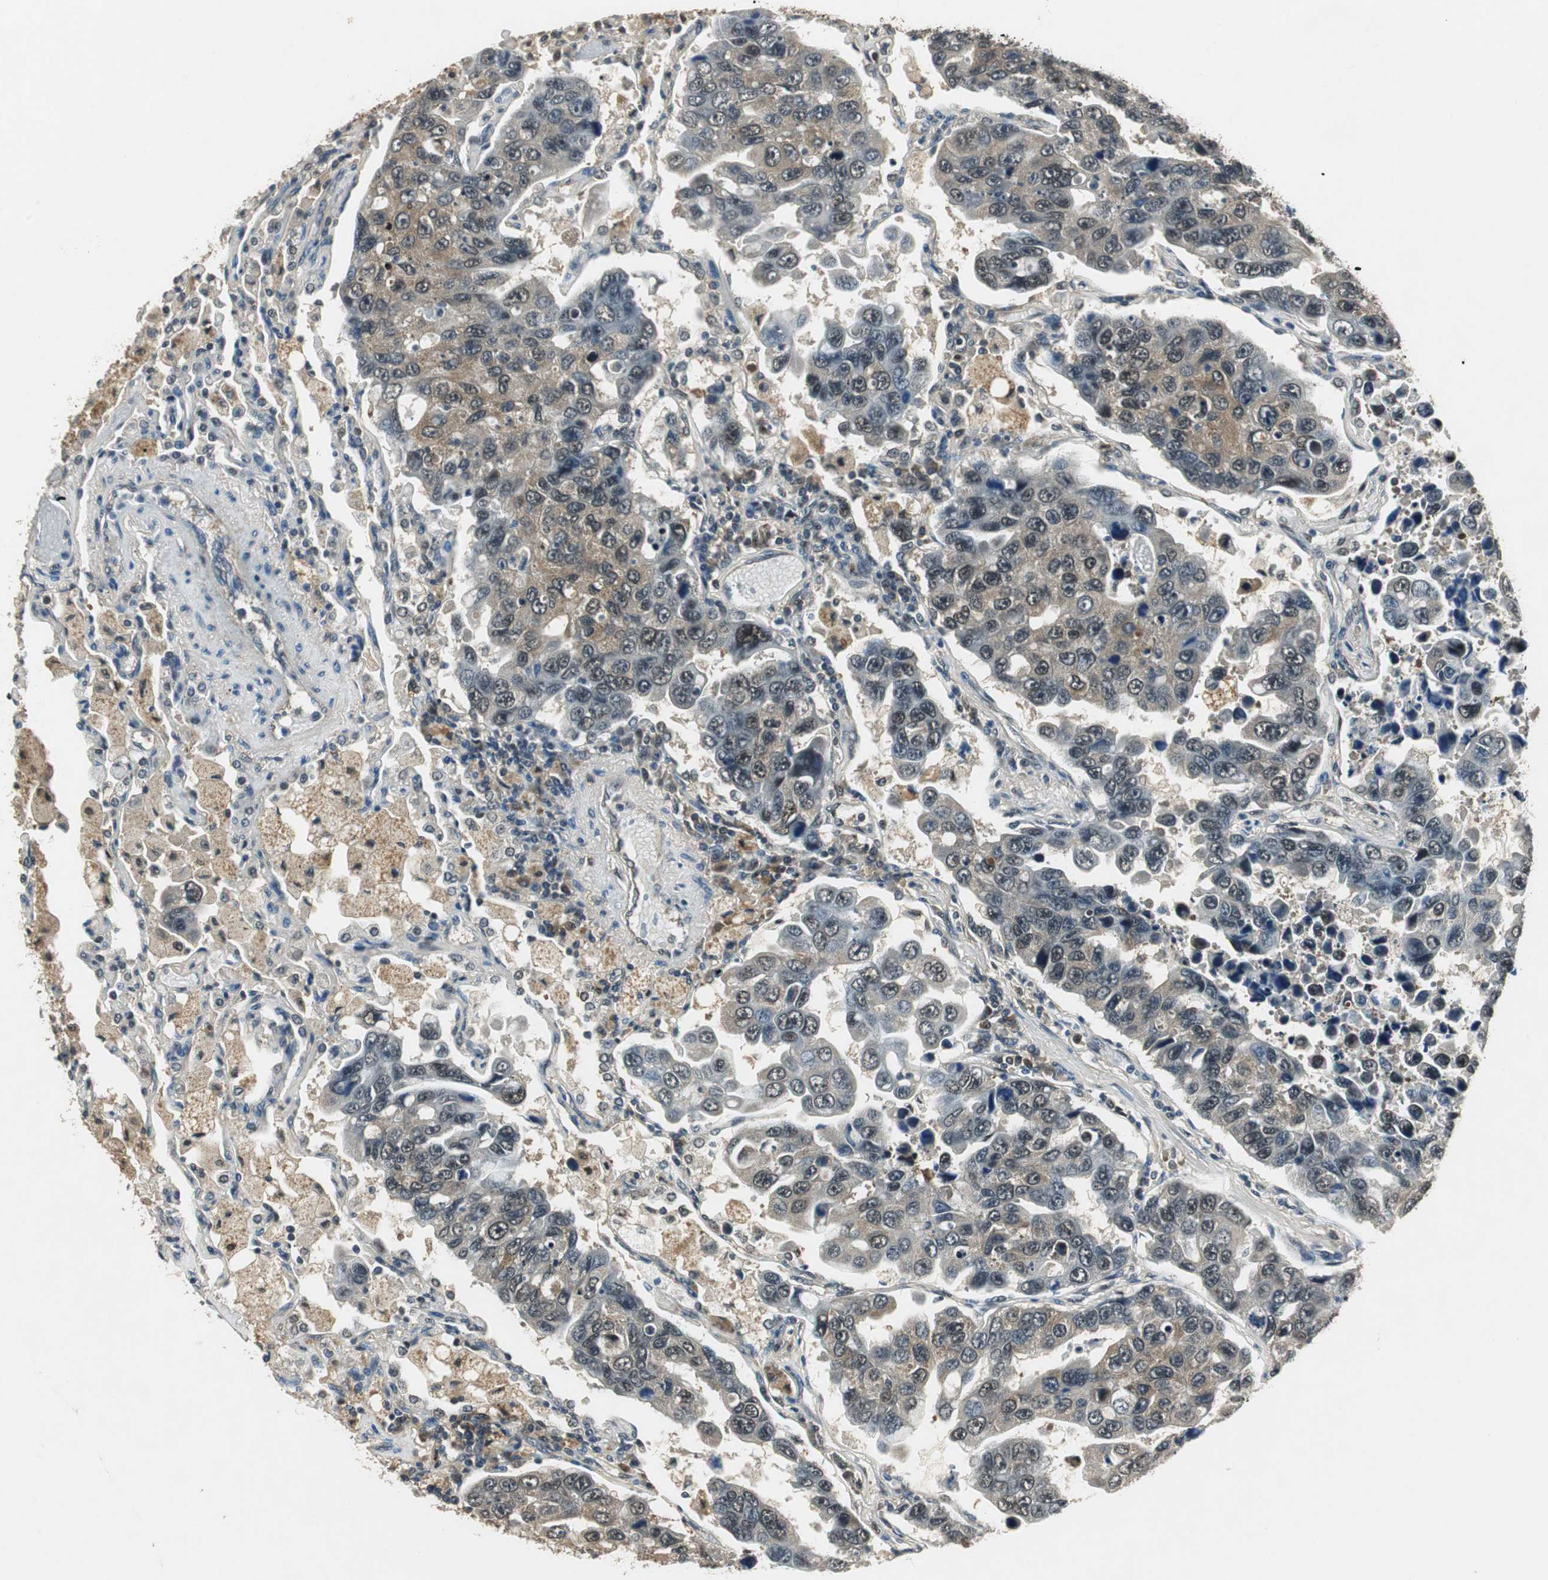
{"staining": {"intensity": "weak", "quantity": "25%-75%", "location": "cytoplasmic/membranous,nuclear"}, "tissue": "lung cancer", "cell_type": "Tumor cells", "image_type": "cancer", "snomed": [{"axis": "morphology", "description": "Adenocarcinoma, NOS"}, {"axis": "topography", "description": "Lung"}], "caption": "Immunohistochemical staining of adenocarcinoma (lung) reveals low levels of weak cytoplasmic/membranous and nuclear expression in about 25%-75% of tumor cells.", "gene": "PSMB4", "patient": {"sex": "male", "age": 64}}